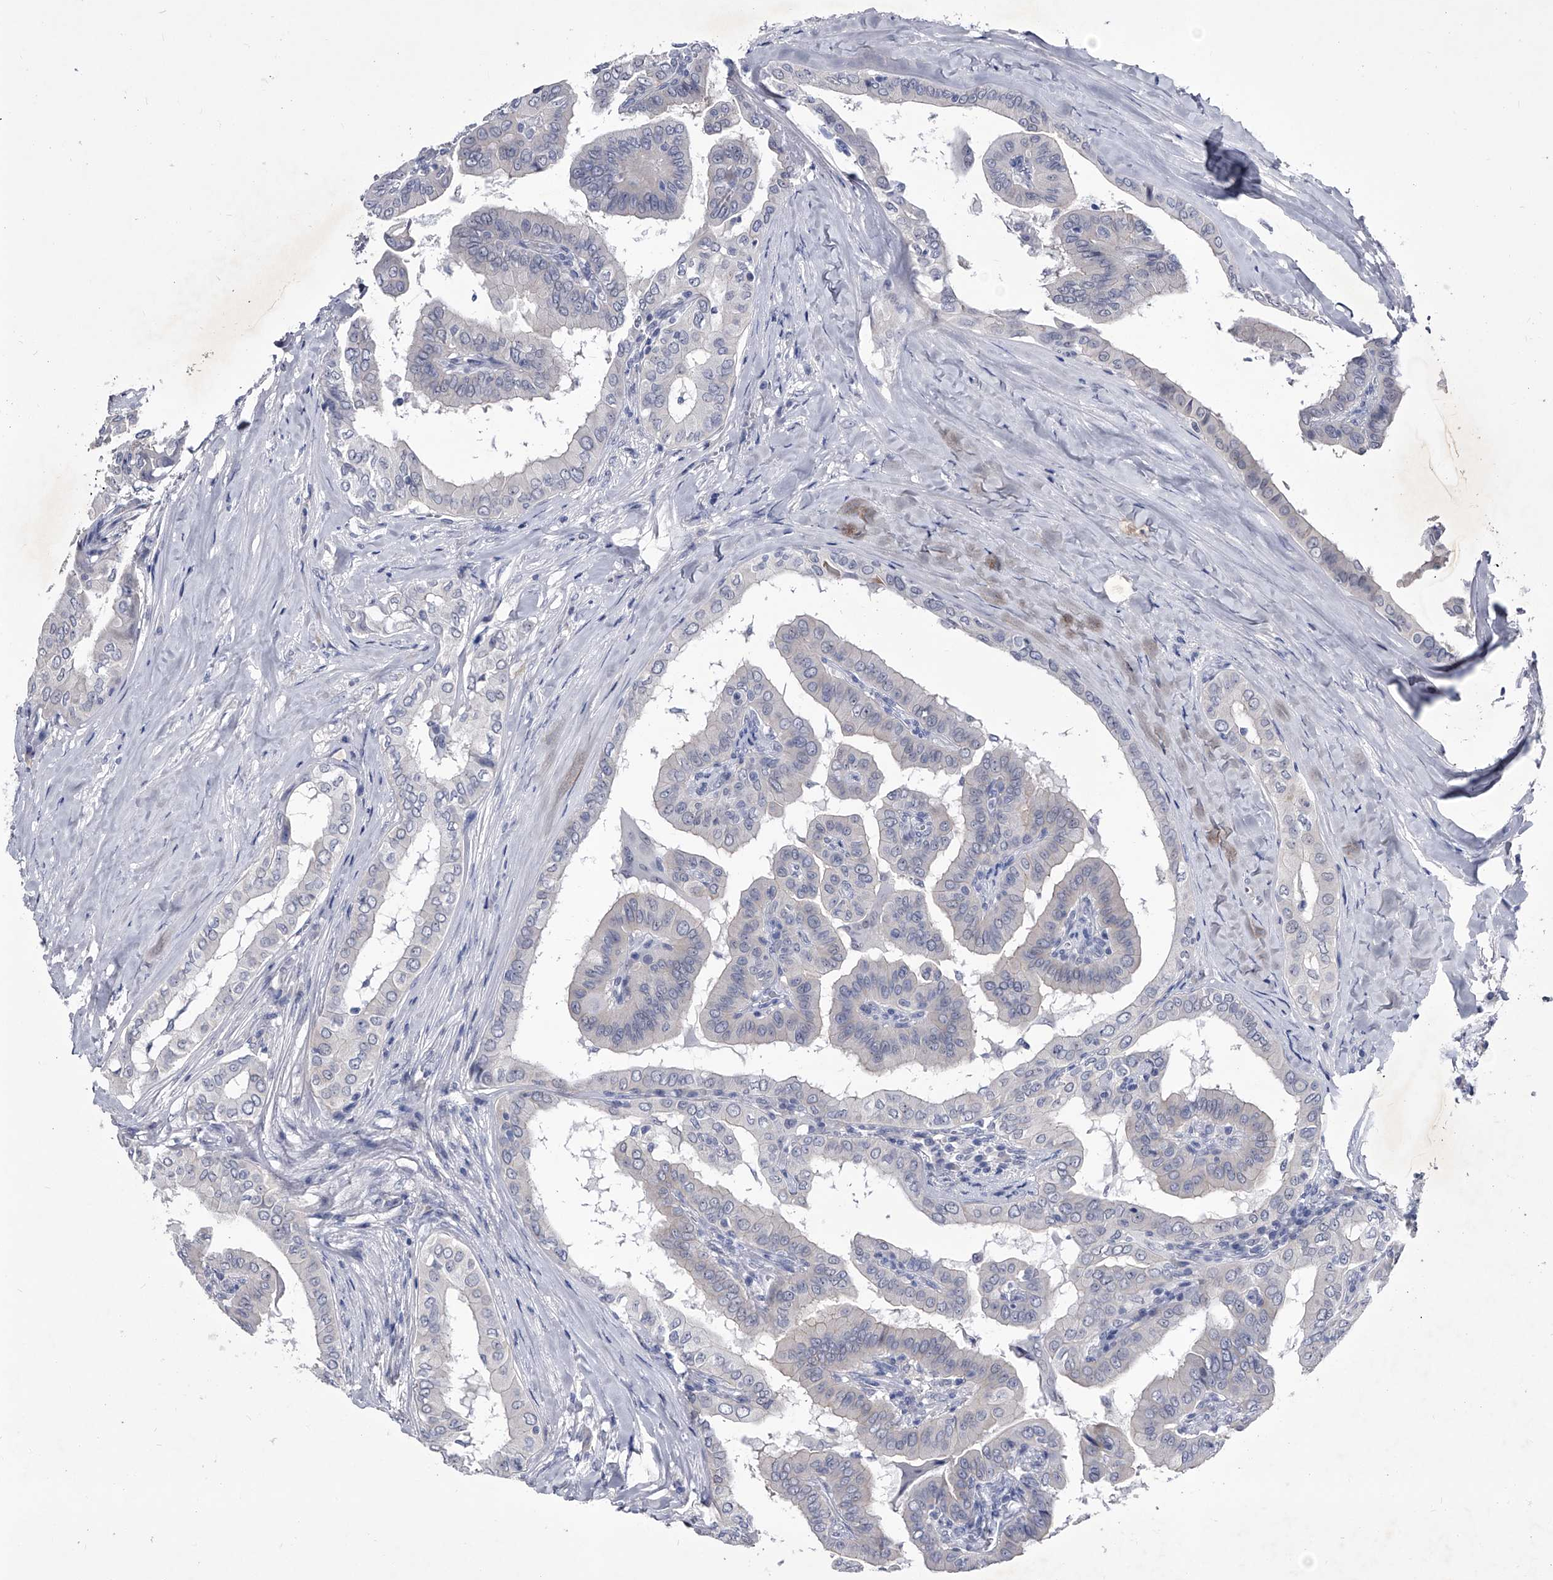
{"staining": {"intensity": "negative", "quantity": "none", "location": "none"}, "tissue": "thyroid cancer", "cell_type": "Tumor cells", "image_type": "cancer", "snomed": [{"axis": "morphology", "description": "Papillary adenocarcinoma, NOS"}, {"axis": "topography", "description": "Thyroid gland"}], "caption": "Tumor cells are negative for protein expression in human thyroid cancer. (DAB (3,3'-diaminobenzidine) IHC with hematoxylin counter stain).", "gene": "CRISP2", "patient": {"sex": "male", "age": 33}}